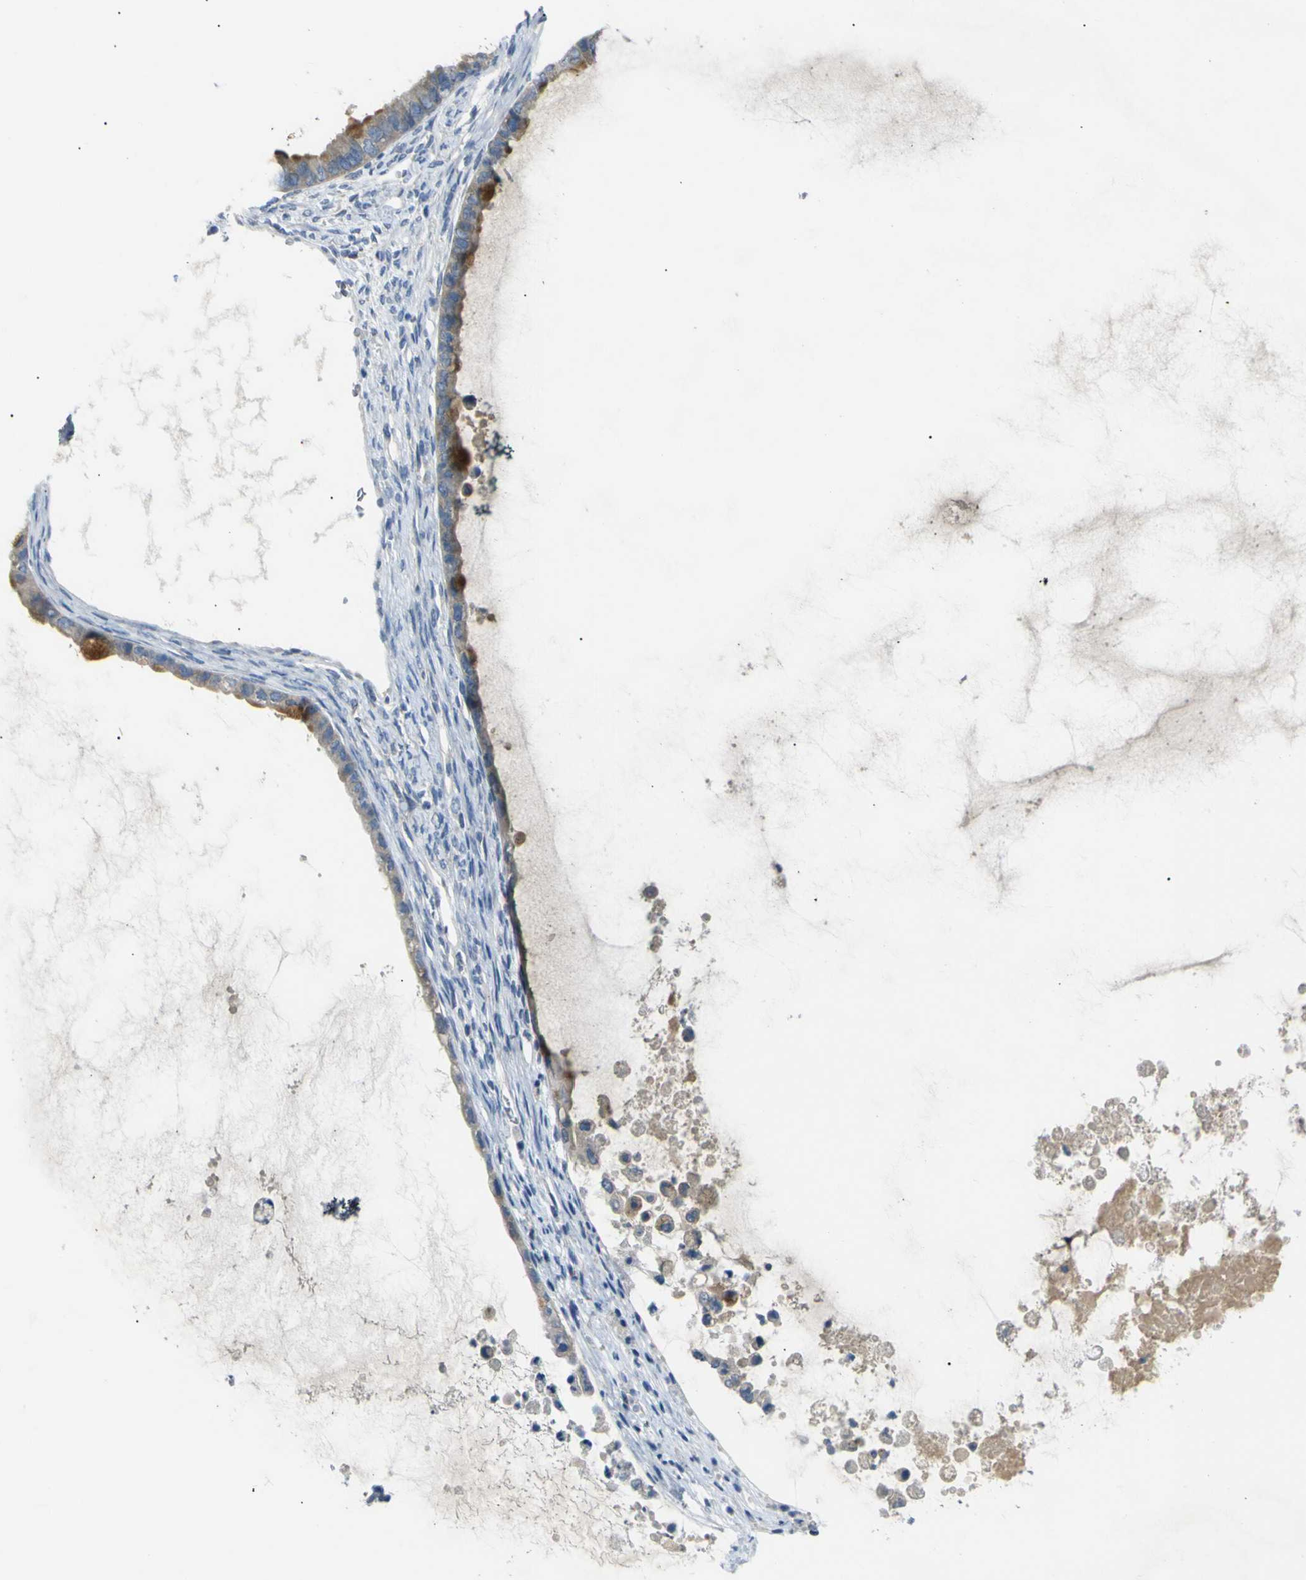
{"staining": {"intensity": "moderate", "quantity": ">75%", "location": "cytoplasmic/membranous"}, "tissue": "ovarian cancer", "cell_type": "Tumor cells", "image_type": "cancer", "snomed": [{"axis": "morphology", "description": "Cystadenocarcinoma, mucinous, NOS"}, {"axis": "topography", "description": "Ovary"}], "caption": "Tumor cells exhibit medium levels of moderate cytoplasmic/membranous positivity in approximately >75% of cells in human ovarian mucinous cystadenocarcinoma.", "gene": "C6orf89", "patient": {"sex": "female", "age": 80}}